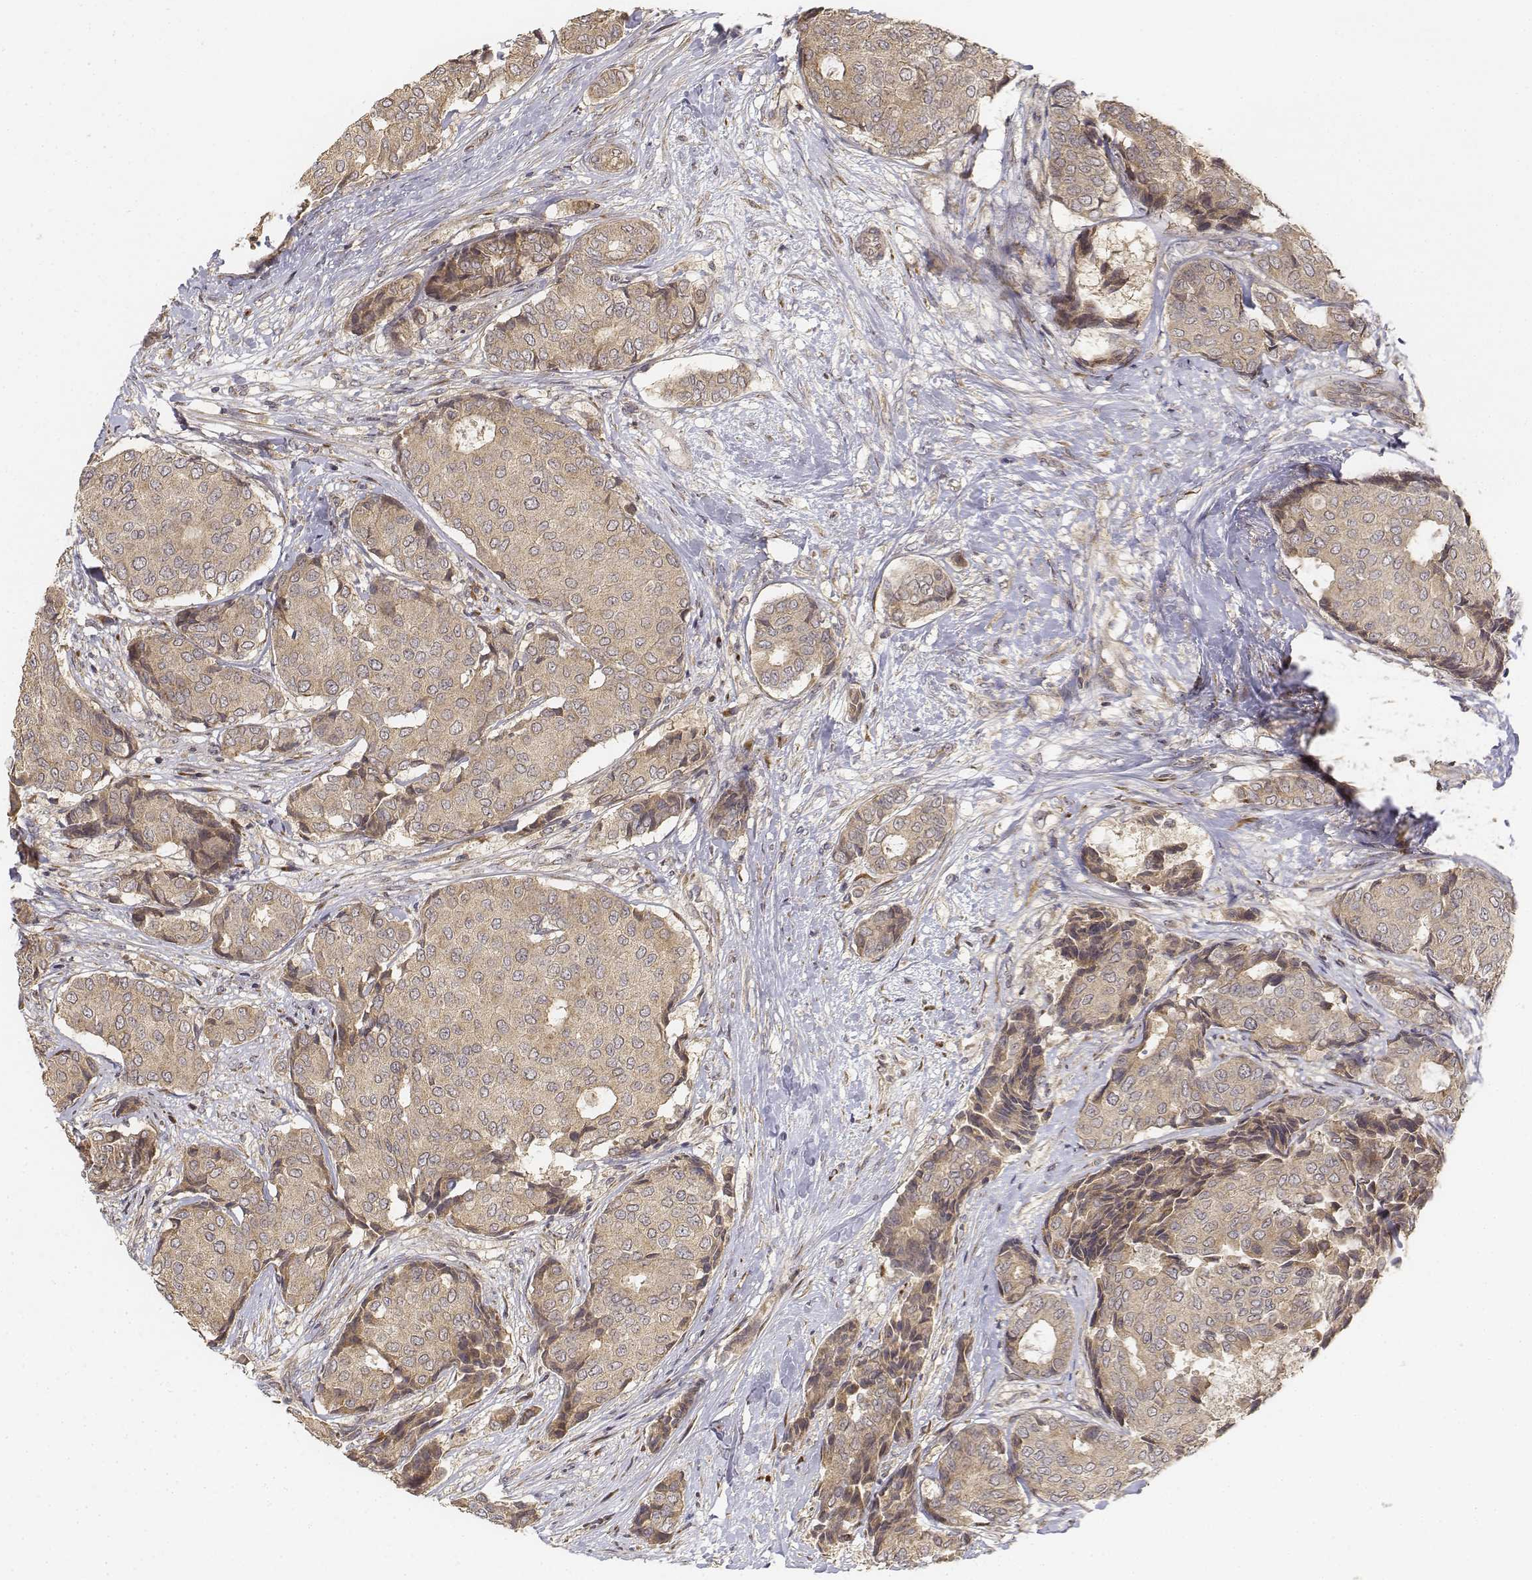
{"staining": {"intensity": "weak", "quantity": ">75%", "location": "cytoplasmic/membranous"}, "tissue": "breast cancer", "cell_type": "Tumor cells", "image_type": "cancer", "snomed": [{"axis": "morphology", "description": "Duct carcinoma"}, {"axis": "topography", "description": "Breast"}], "caption": "Breast cancer (intraductal carcinoma) stained with a protein marker demonstrates weak staining in tumor cells.", "gene": "FBXO21", "patient": {"sex": "female", "age": 75}}